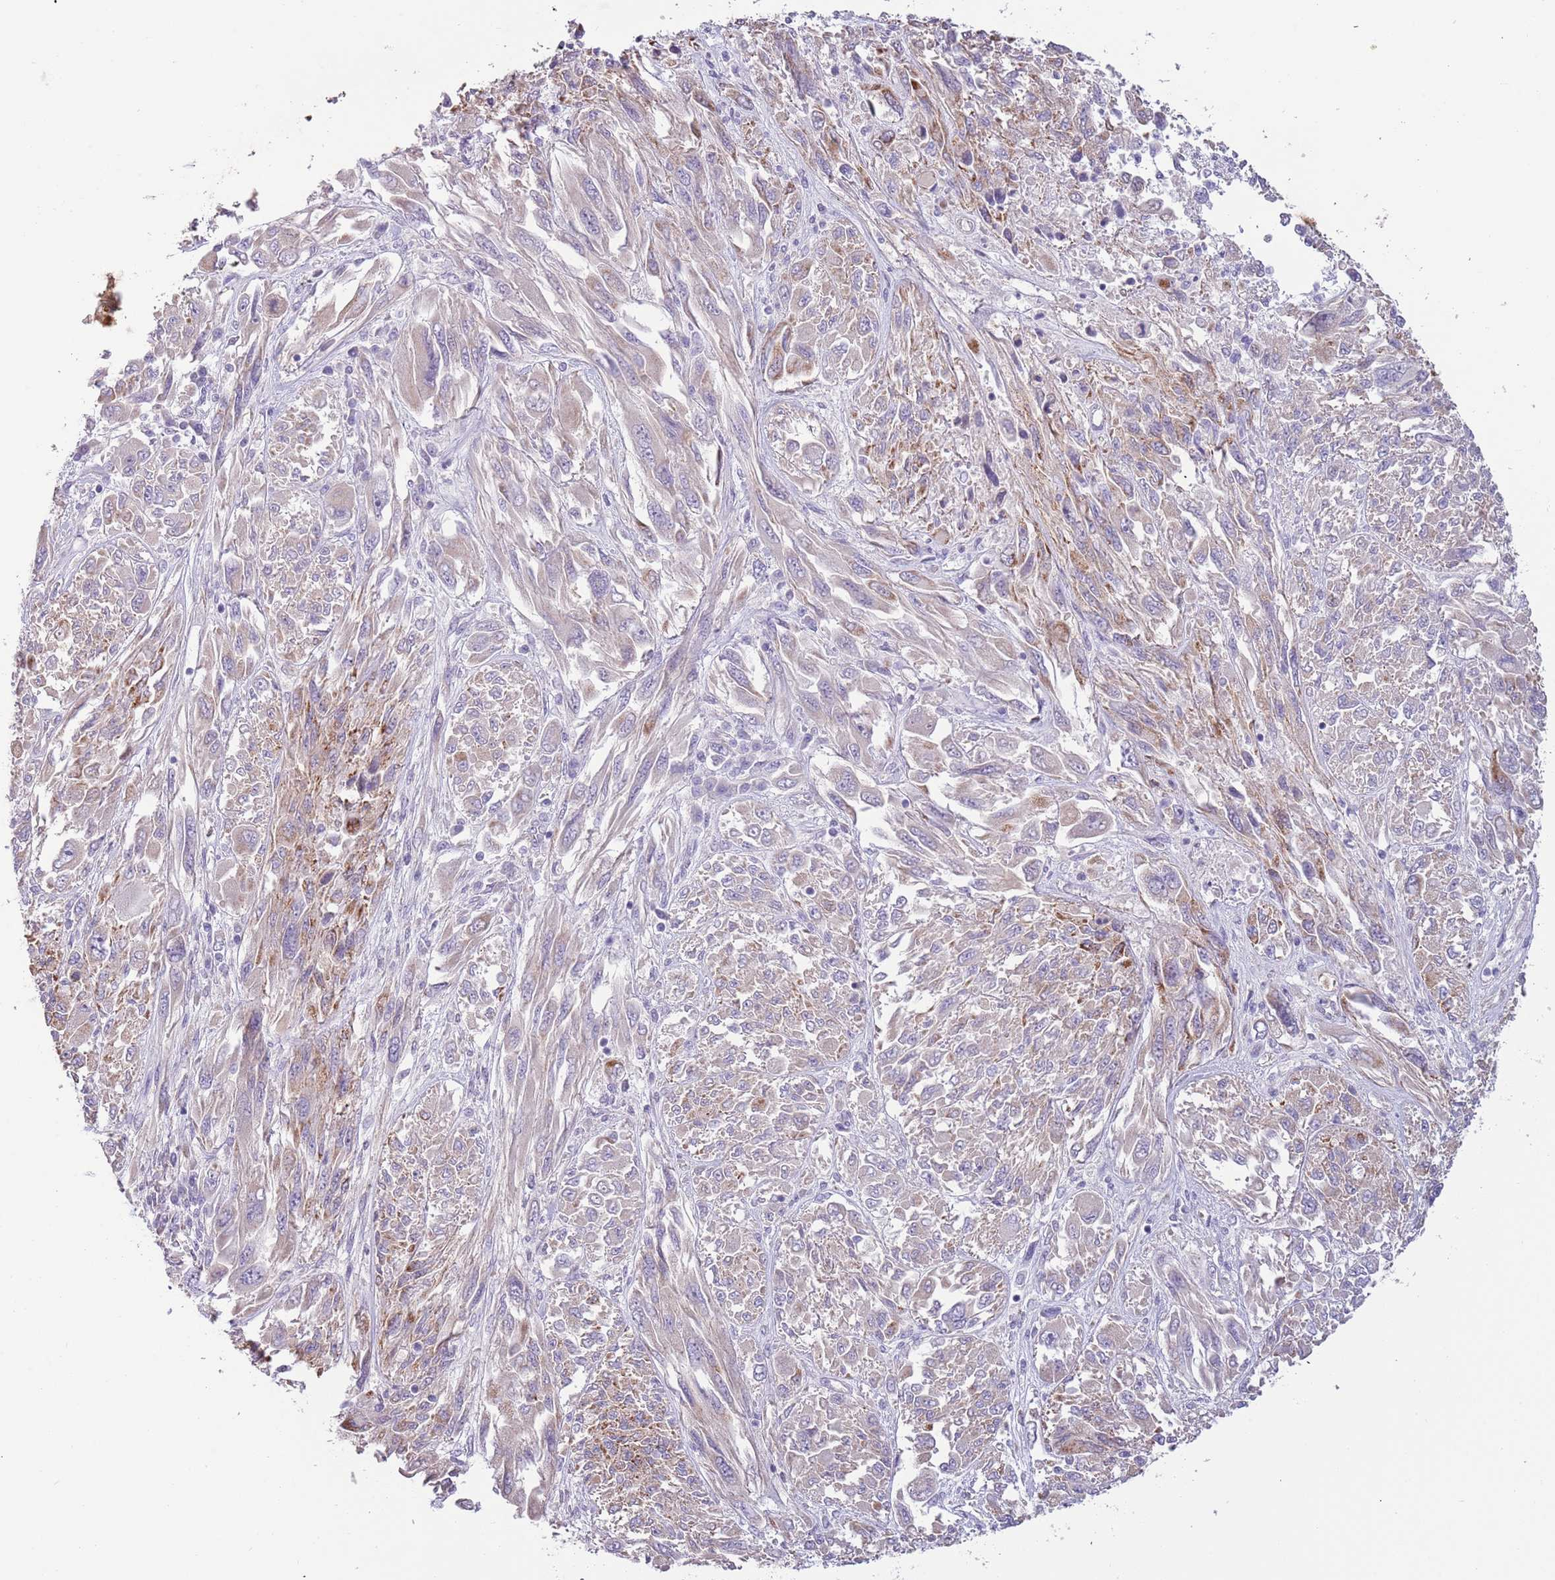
{"staining": {"intensity": "moderate", "quantity": "25%-75%", "location": "cytoplasmic/membranous"}, "tissue": "melanoma", "cell_type": "Tumor cells", "image_type": "cancer", "snomed": [{"axis": "morphology", "description": "Malignant melanoma, NOS"}, {"axis": "topography", "description": "Skin"}], "caption": "Tumor cells demonstrate medium levels of moderate cytoplasmic/membranous positivity in about 25%-75% of cells in human malignant melanoma.", "gene": "RNF222", "patient": {"sex": "female", "age": 91}}